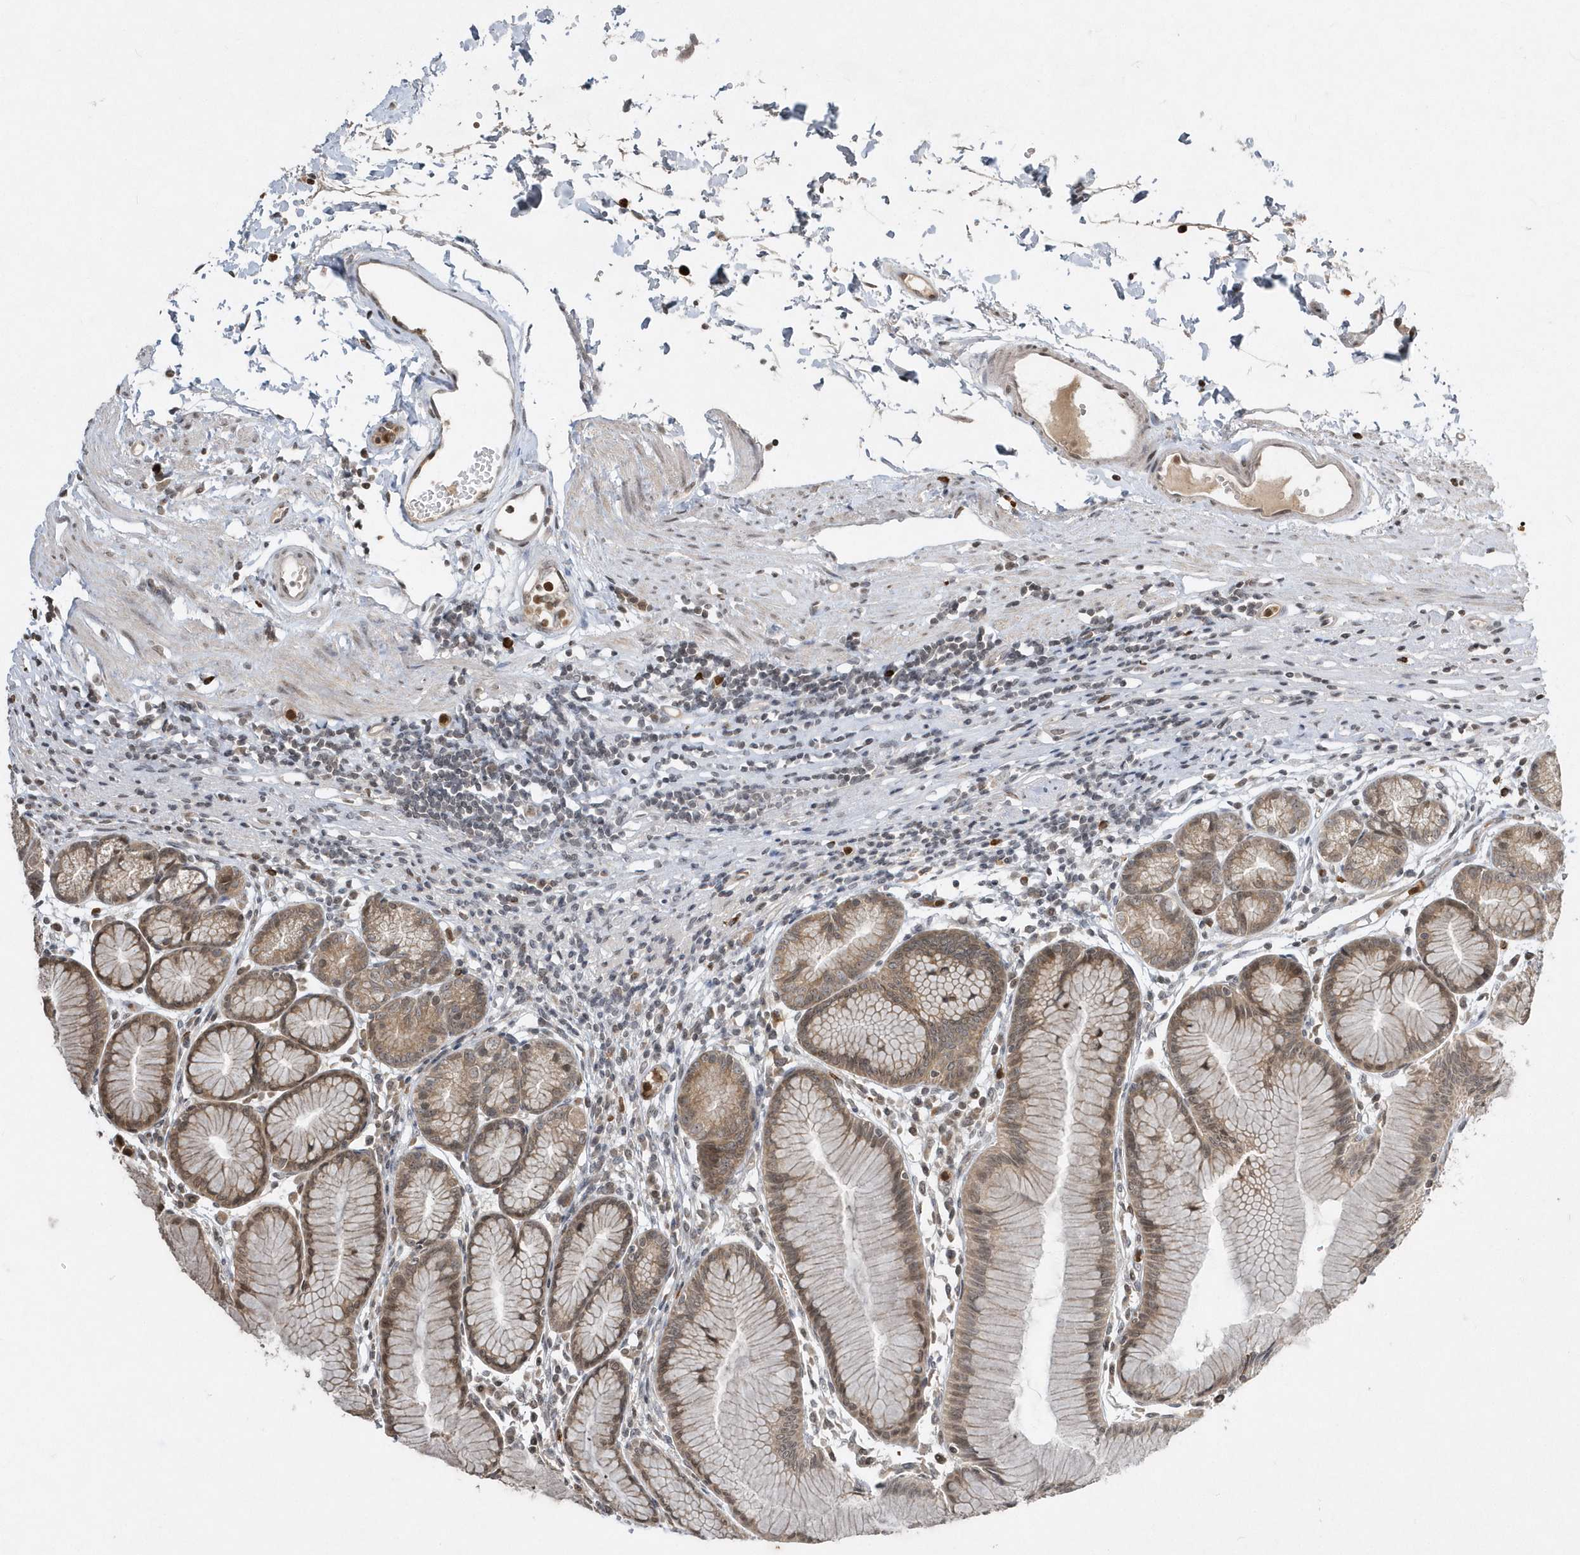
{"staining": {"intensity": "moderate", "quantity": ">75%", "location": "cytoplasmic/membranous,nuclear"}, "tissue": "stomach", "cell_type": "Glandular cells", "image_type": "normal", "snomed": [{"axis": "morphology", "description": "Normal tissue, NOS"}, {"axis": "topography", "description": "Stomach"}], "caption": "Moderate cytoplasmic/membranous,nuclear protein expression is seen in approximately >75% of glandular cells in stomach.", "gene": "EIF2B1", "patient": {"sex": "female", "age": 57}}